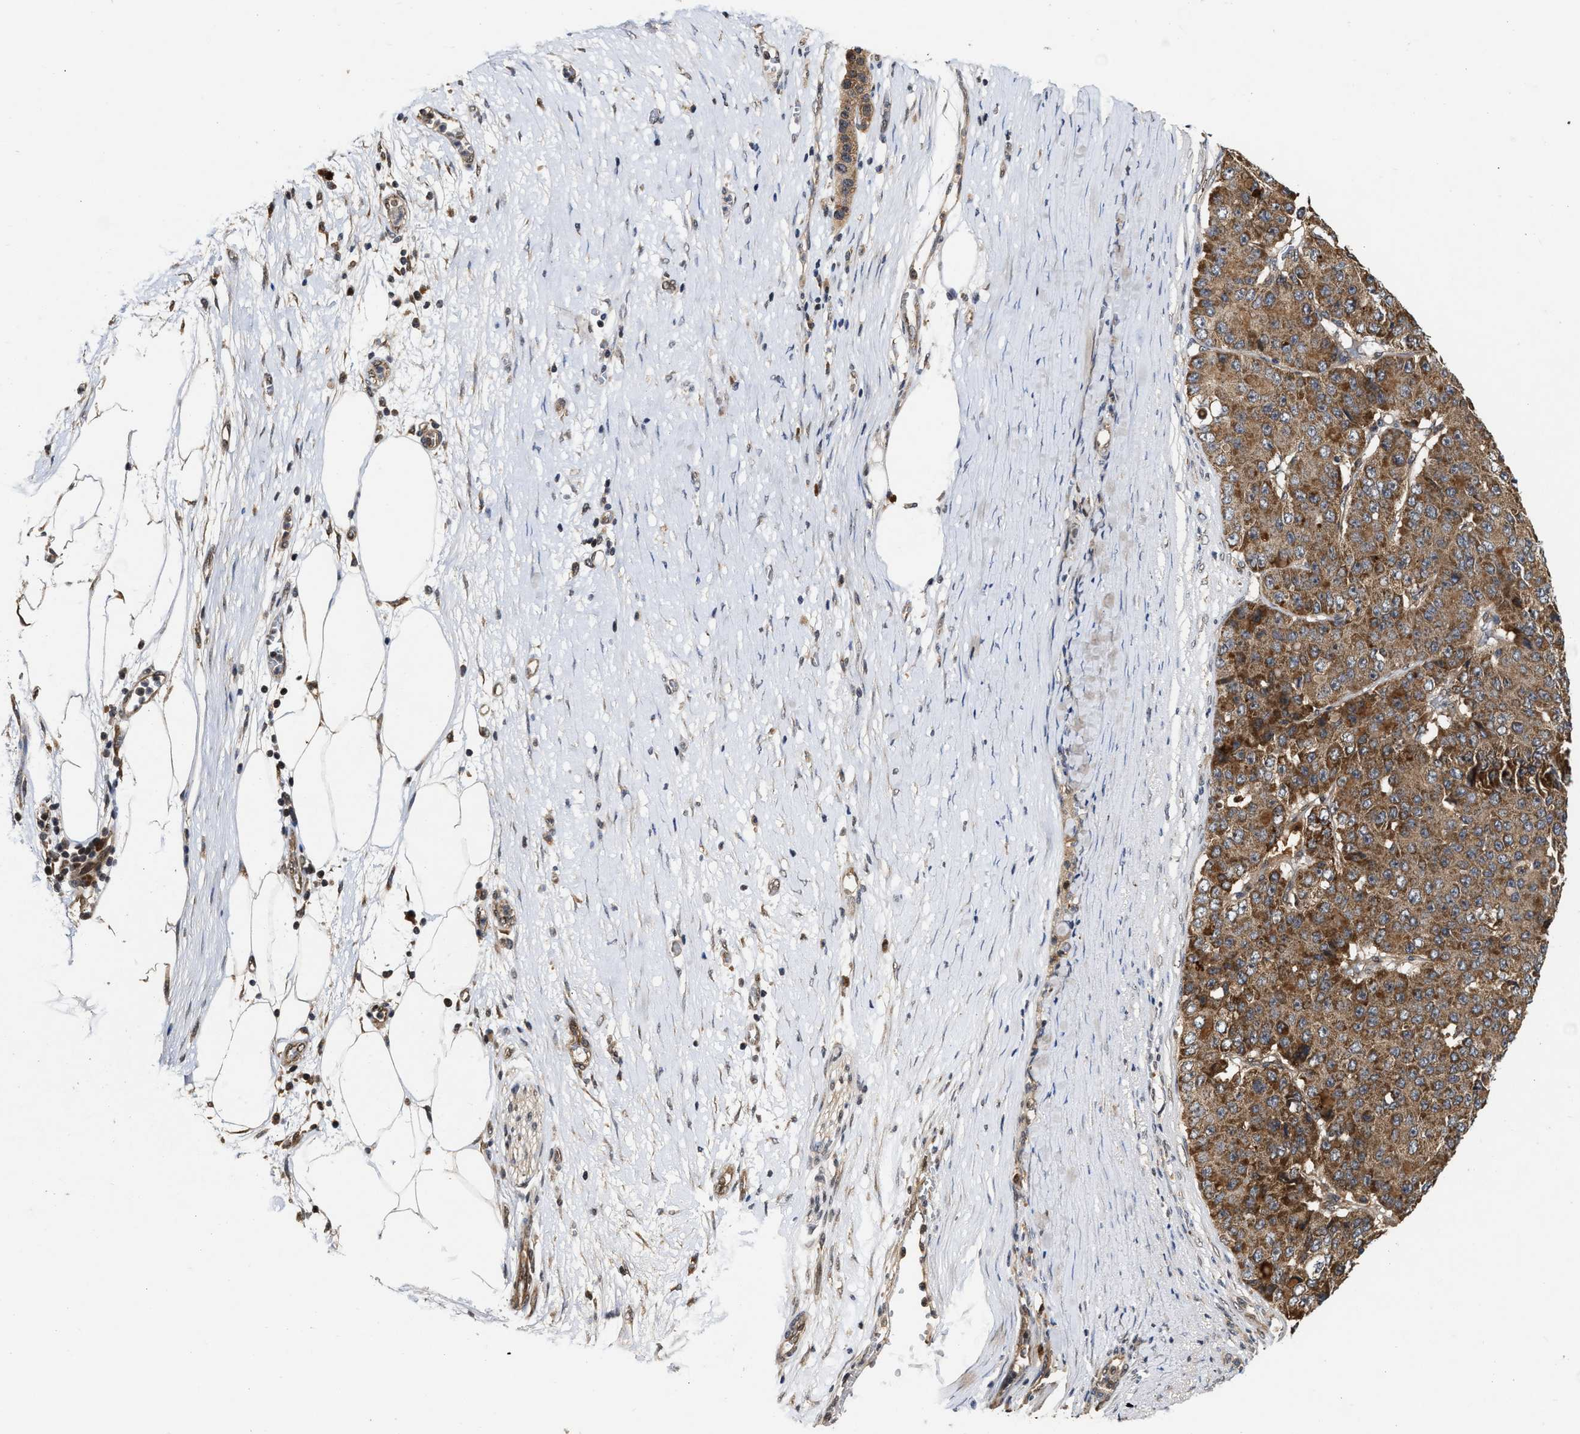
{"staining": {"intensity": "moderate", "quantity": ">75%", "location": "cytoplasmic/membranous"}, "tissue": "pancreatic cancer", "cell_type": "Tumor cells", "image_type": "cancer", "snomed": [{"axis": "morphology", "description": "Adenocarcinoma, NOS"}, {"axis": "topography", "description": "Pancreas"}], "caption": "Pancreatic cancer (adenocarcinoma) was stained to show a protein in brown. There is medium levels of moderate cytoplasmic/membranous positivity in about >75% of tumor cells.", "gene": "CFLAR", "patient": {"sex": "male", "age": 50}}